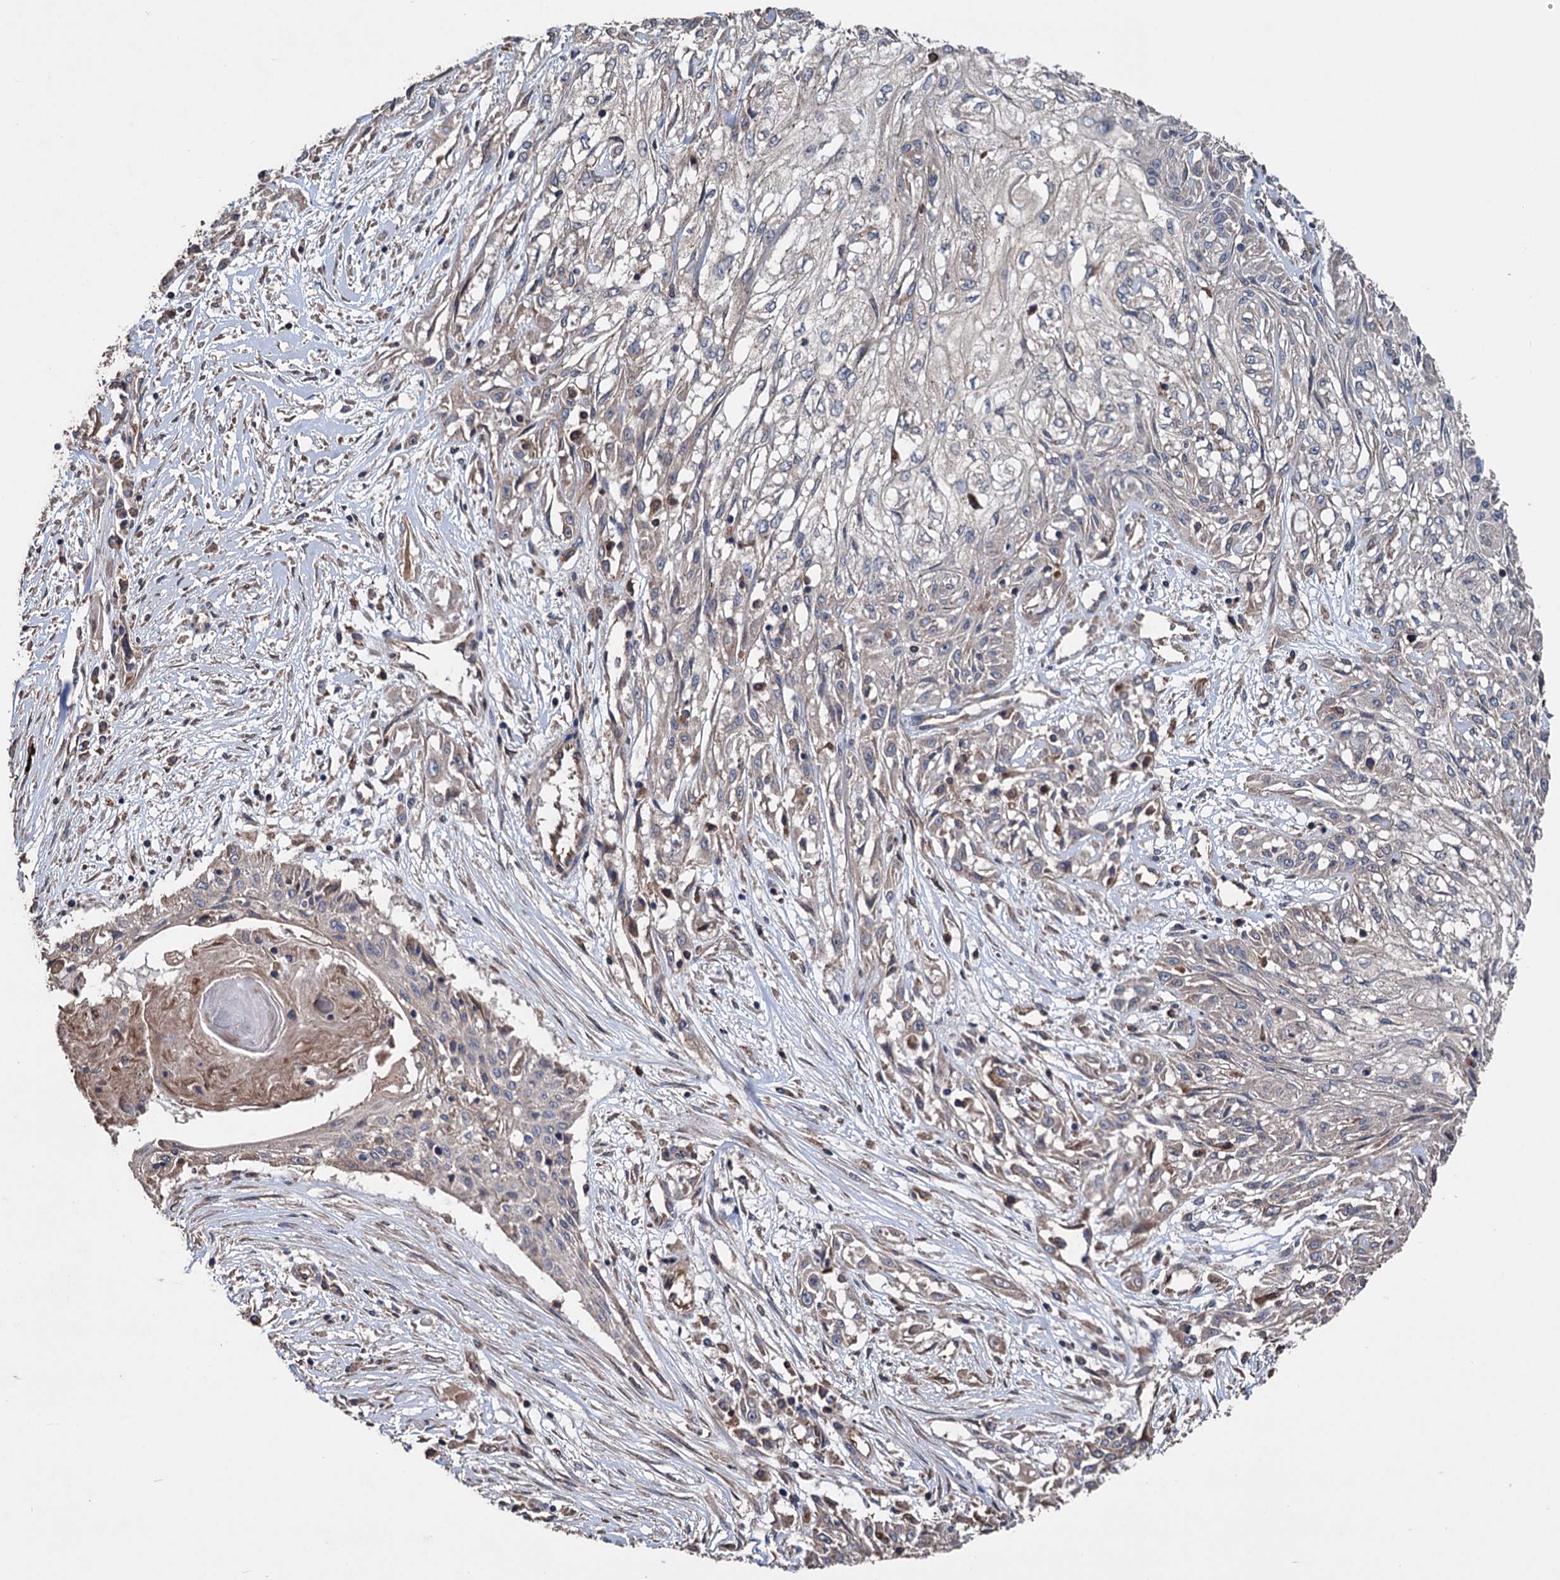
{"staining": {"intensity": "weak", "quantity": "<25%", "location": "cytoplasmic/membranous"}, "tissue": "skin cancer", "cell_type": "Tumor cells", "image_type": "cancer", "snomed": [{"axis": "morphology", "description": "Squamous cell carcinoma, NOS"}, {"axis": "morphology", "description": "Squamous cell carcinoma, metastatic, NOS"}, {"axis": "topography", "description": "Skin"}, {"axis": "topography", "description": "Lymph node"}], "caption": "Immunohistochemical staining of skin cancer shows no significant positivity in tumor cells.", "gene": "STING1", "patient": {"sex": "male", "age": 75}}